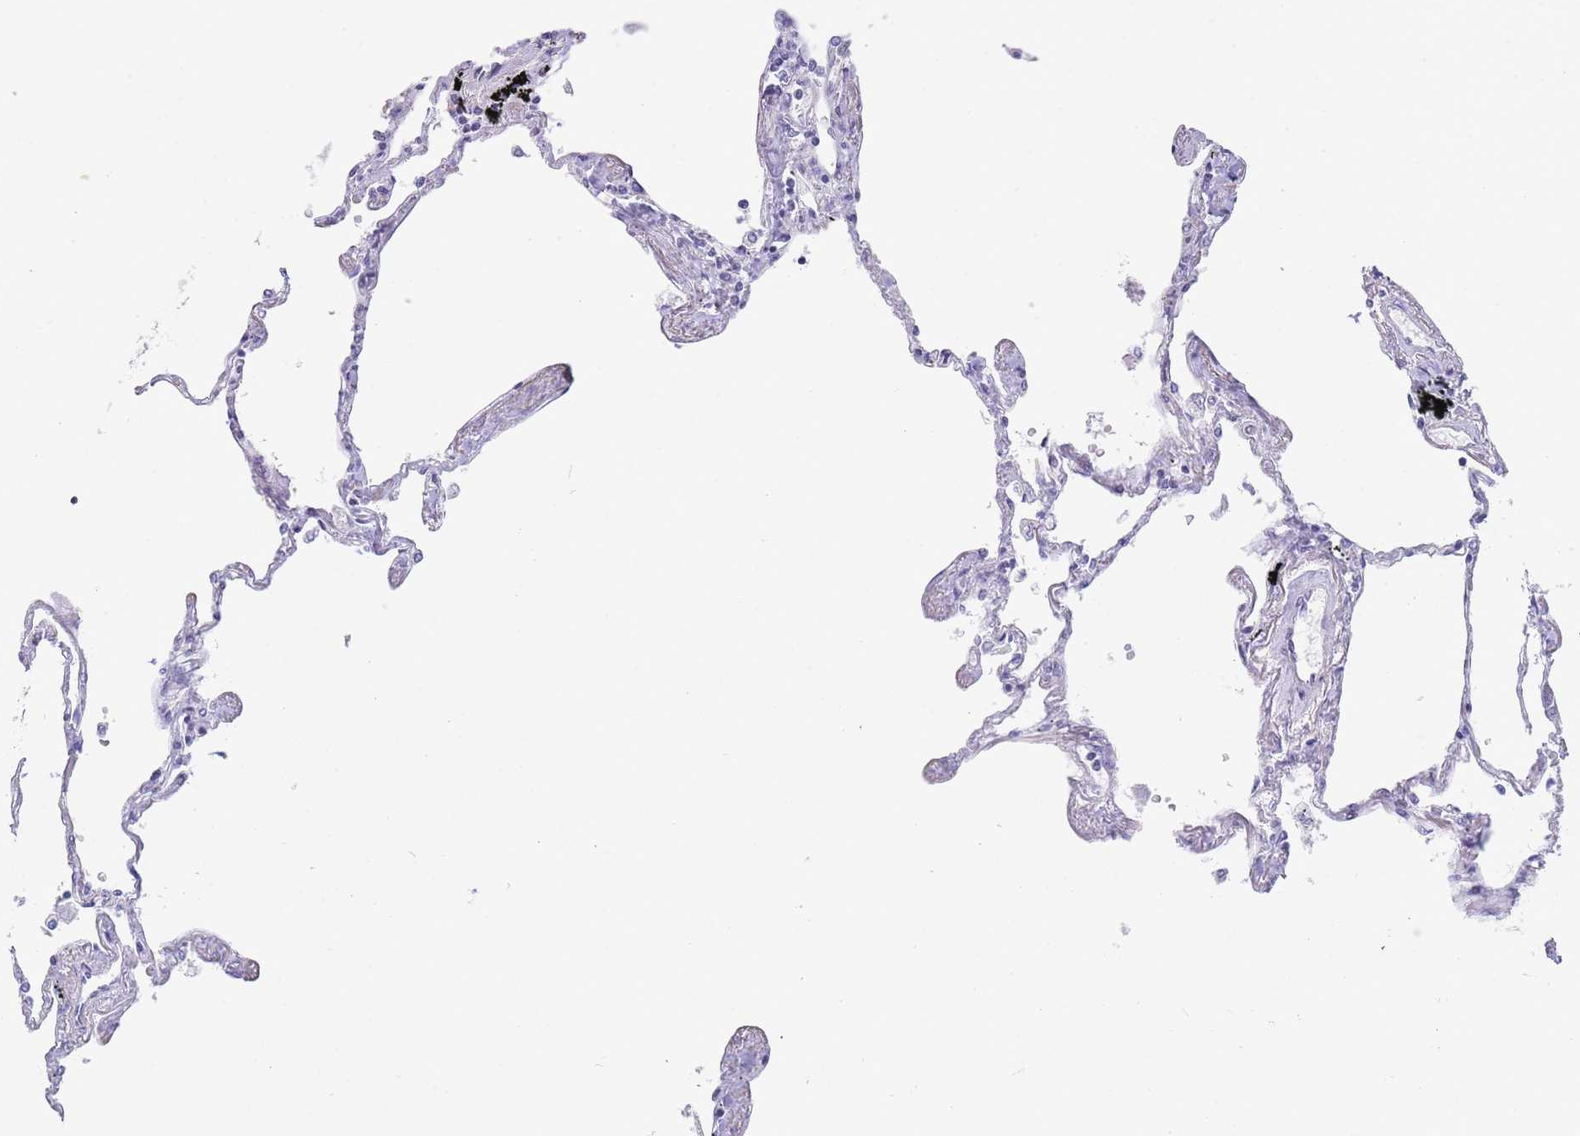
{"staining": {"intensity": "negative", "quantity": "none", "location": "none"}, "tissue": "lung", "cell_type": "Alveolar cells", "image_type": "normal", "snomed": [{"axis": "morphology", "description": "Normal tissue, NOS"}, {"axis": "topography", "description": "Lung"}], "caption": "This micrograph is of benign lung stained with immunohistochemistry to label a protein in brown with the nuclei are counter-stained blue. There is no positivity in alveolar cells.", "gene": "ZNF382", "patient": {"sex": "female", "age": 67}}